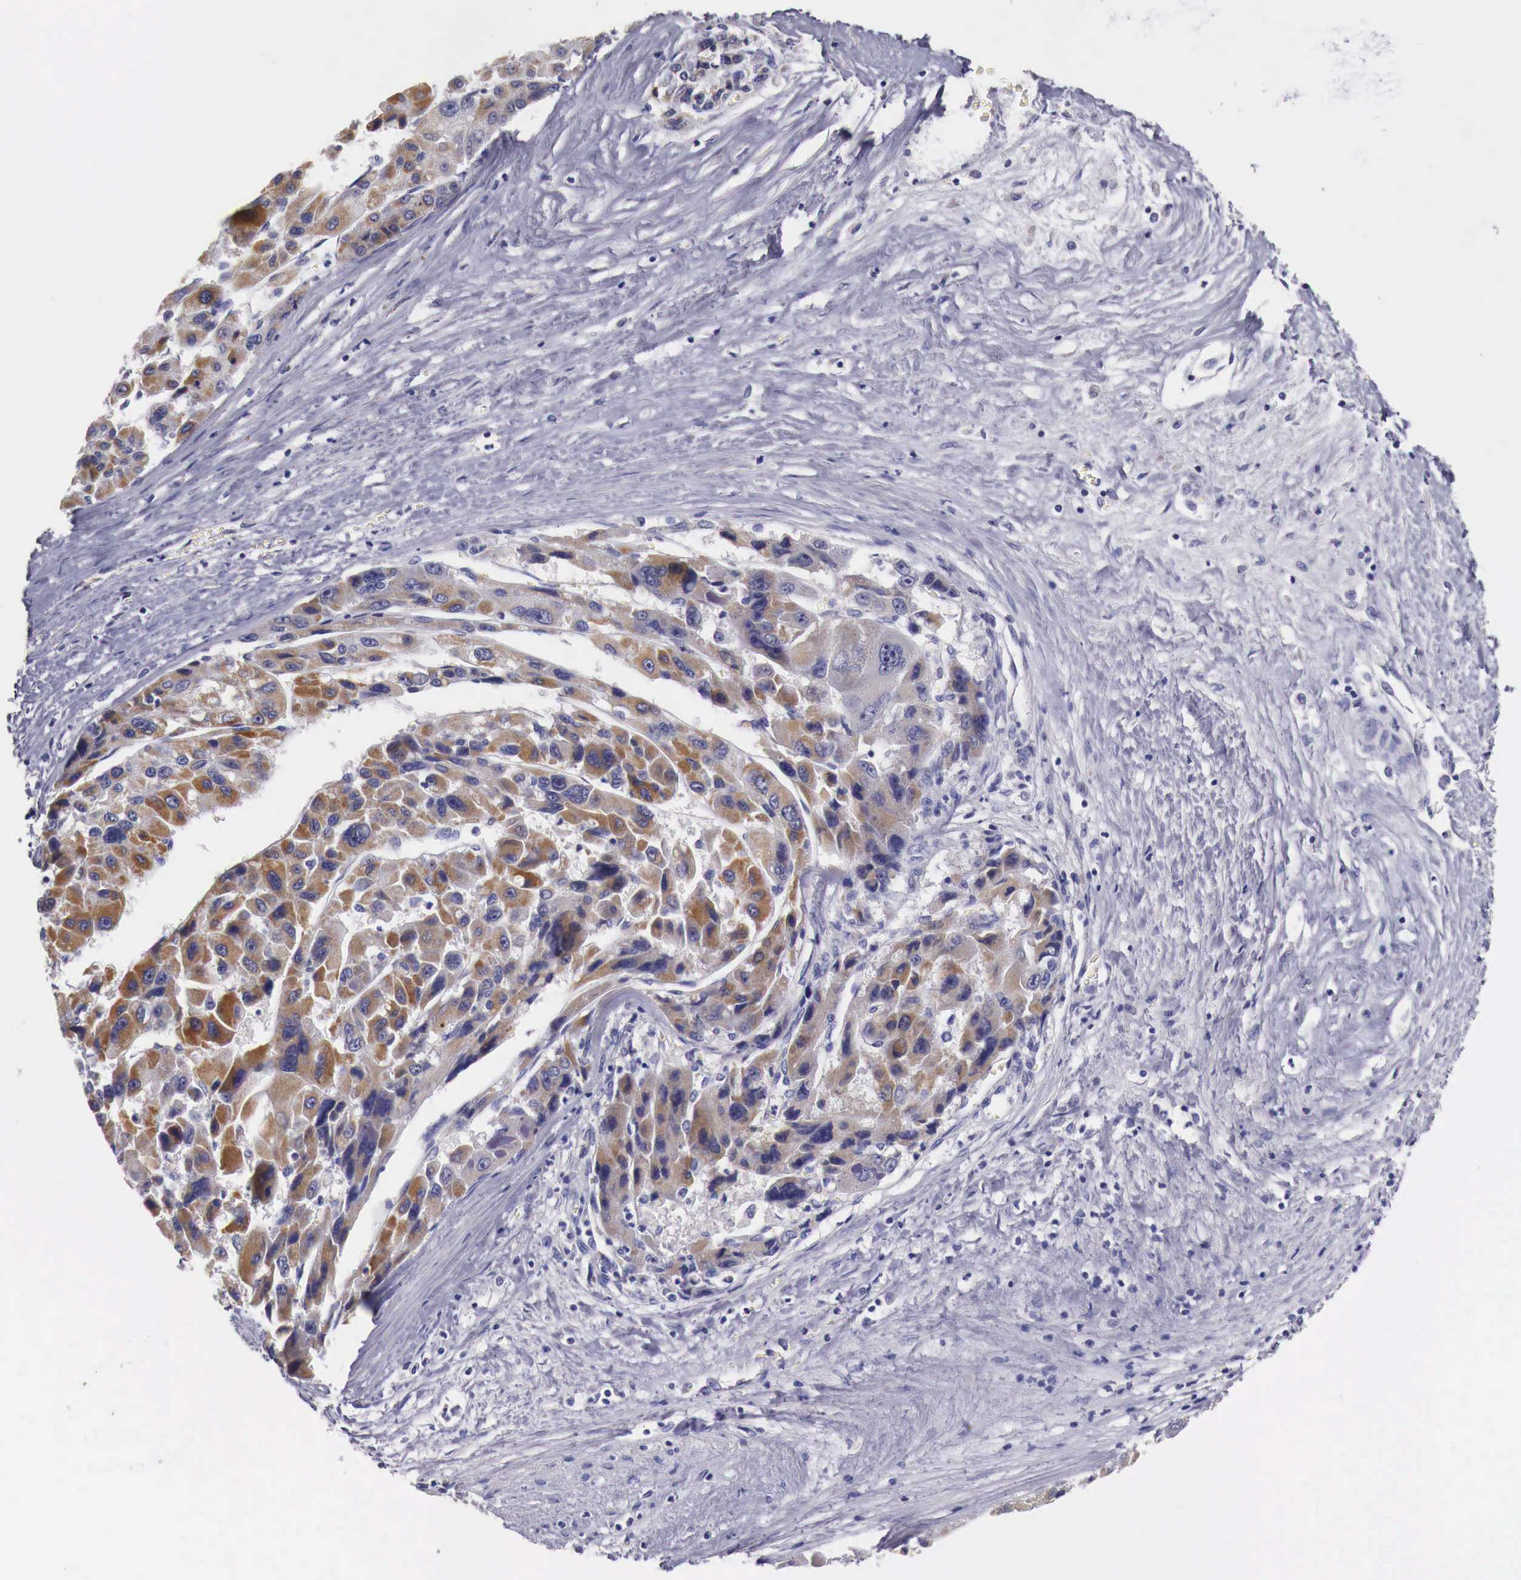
{"staining": {"intensity": "moderate", "quantity": ">75%", "location": "cytoplasmic/membranous"}, "tissue": "liver cancer", "cell_type": "Tumor cells", "image_type": "cancer", "snomed": [{"axis": "morphology", "description": "Carcinoma, Hepatocellular, NOS"}, {"axis": "topography", "description": "Liver"}], "caption": "A micrograph of liver cancer (hepatocellular carcinoma) stained for a protein reveals moderate cytoplasmic/membranous brown staining in tumor cells.", "gene": "NREP", "patient": {"sex": "male", "age": 64}}